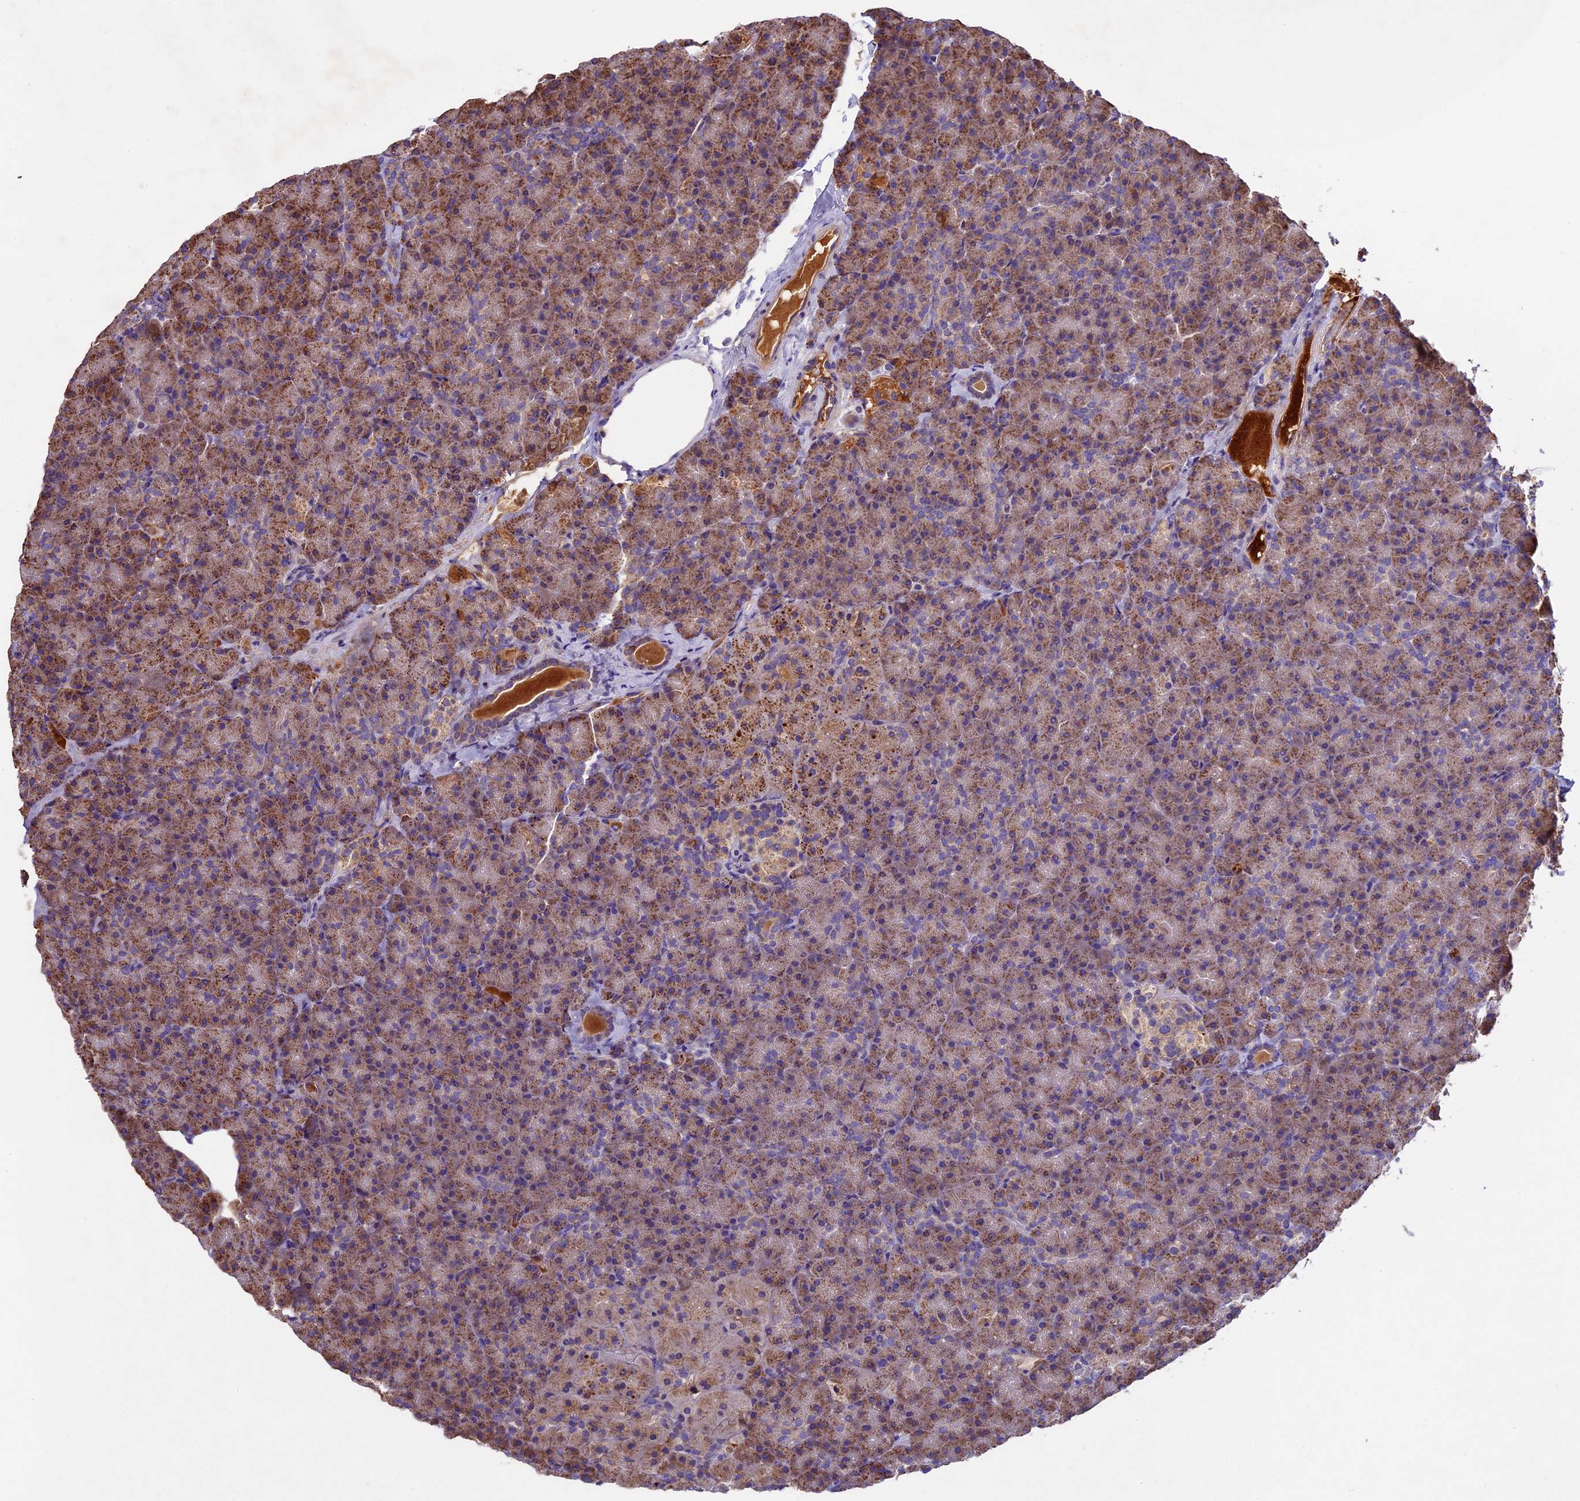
{"staining": {"intensity": "moderate", "quantity": ">75%", "location": "cytoplasmic/membranous"}, "tissue": "pancreas", "cell_type": "Exocrine glandular cells", "image_type": "normal", "snomed": [{"axis": "morphology", "description": "Normal tissue, NOS"}, {"axis": "topography", "description": "Pancreas"}], "caption": "The histopathology image shows a brown stain indicating the presence of a protein in the cytoplasmic/membranous of exocrine glandular cells in pancreas. (Brightfield microscopy of DAB IHC at high magnification).", "gene": "OCEL1", "patient": {"sex": "male", "age": 36}}